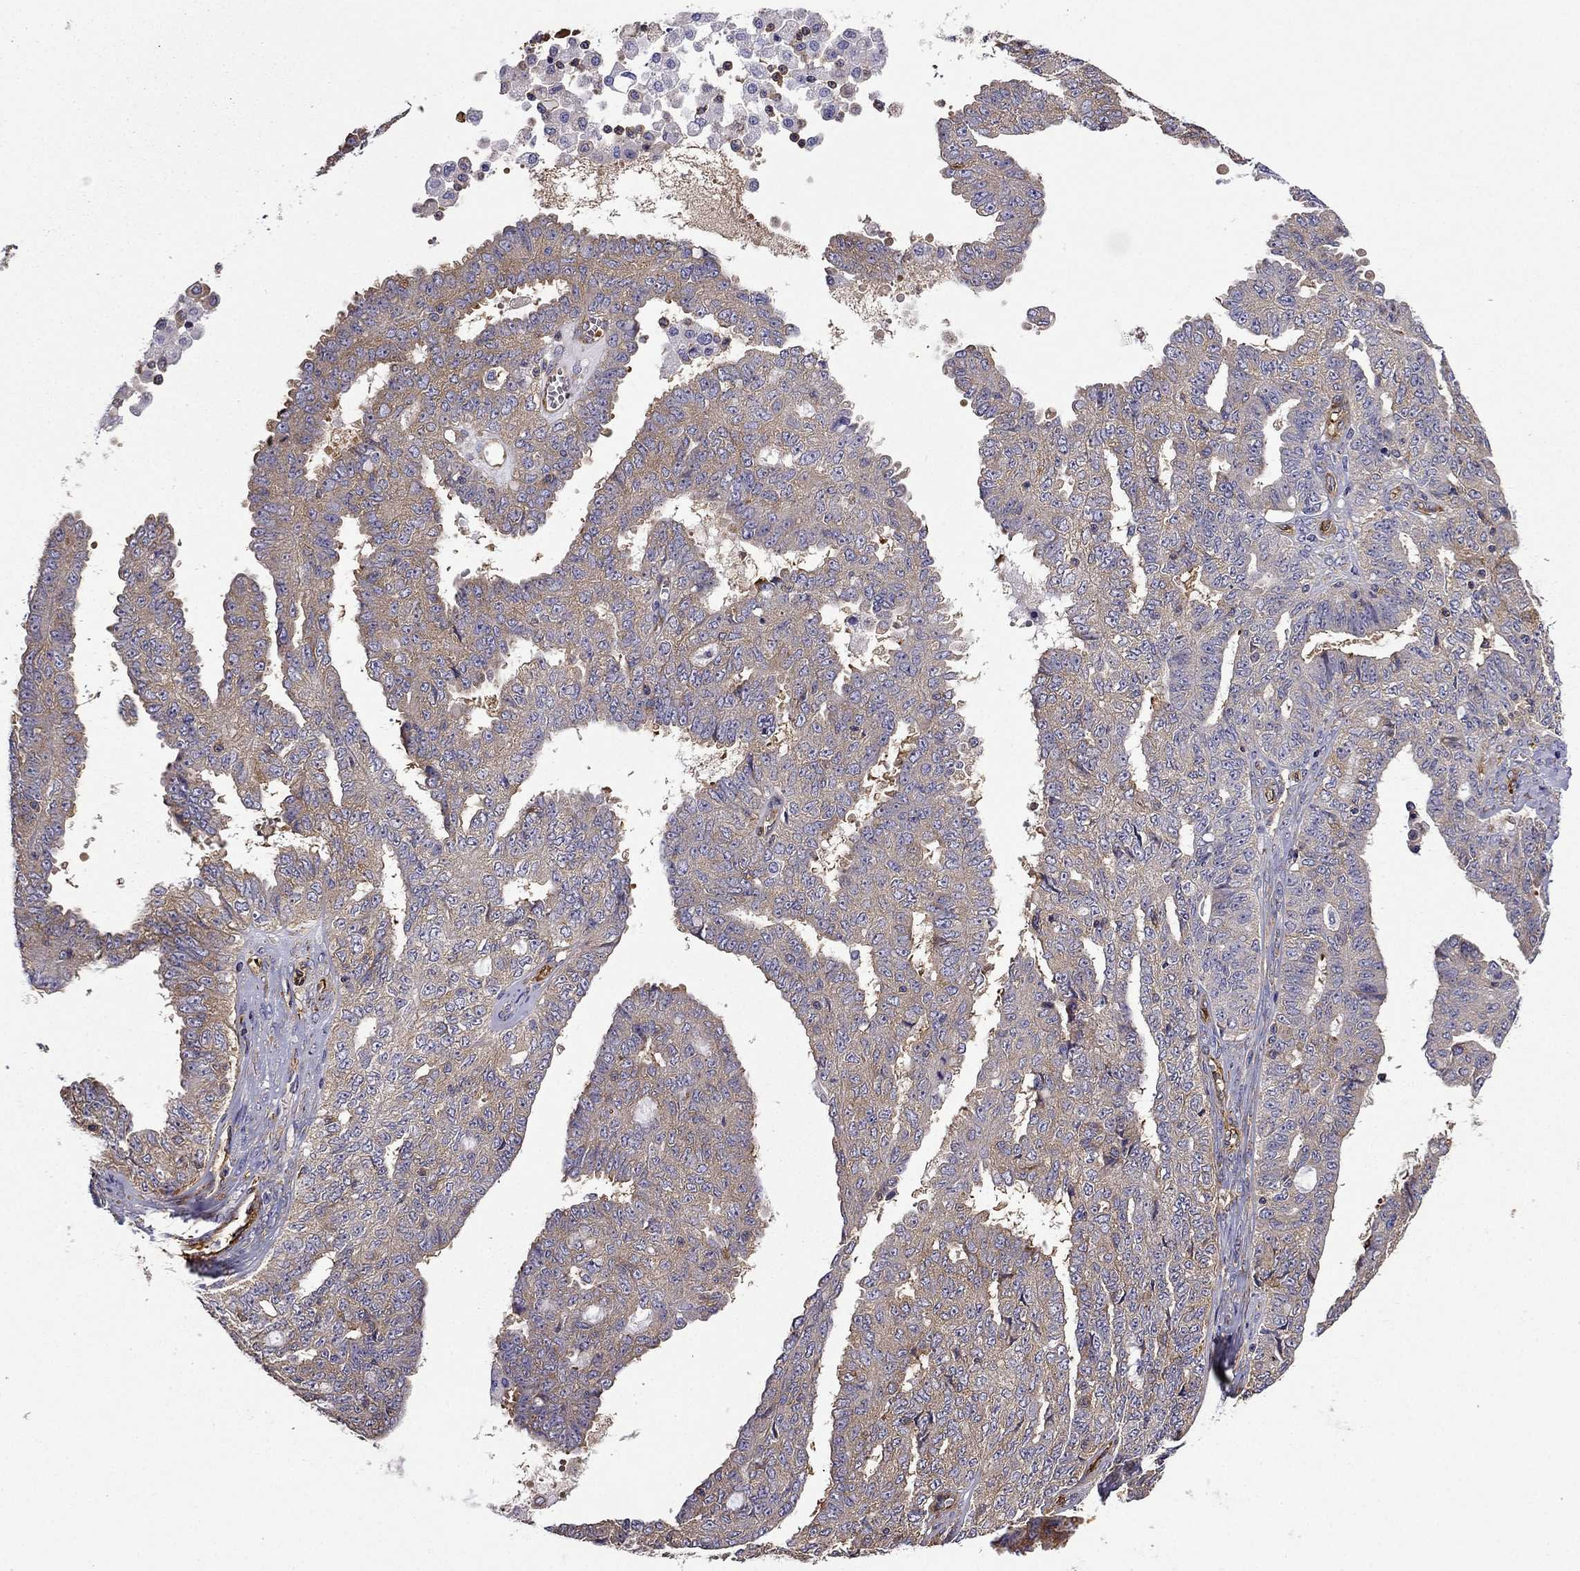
{"staining": {"intensity": "moderate", "quantity": ">75%", "location": "cytoplasmic/membranous"}, "tissue": "ovarian cancer", "cell_type": "Tumor cells", "image_type": "cancer", "snomed": [{"axis": "morphology", "description": "Cystadenocarcinoma, serous, NOS"}, {"axis": "topography", "description": "Ovary"}], "caption": "High-magnification brightfield microscopy of serous cystadenocarcinoma (ovarian) stained with DAB (brown) and counterstained with hematoxylin (blue). tumor cells exhibit moderate cytoplasmic/membranous expression is appreciated in about>75% of cells.", "gene": "MAP4", "patient": {"sex": "female", "age": 71}}